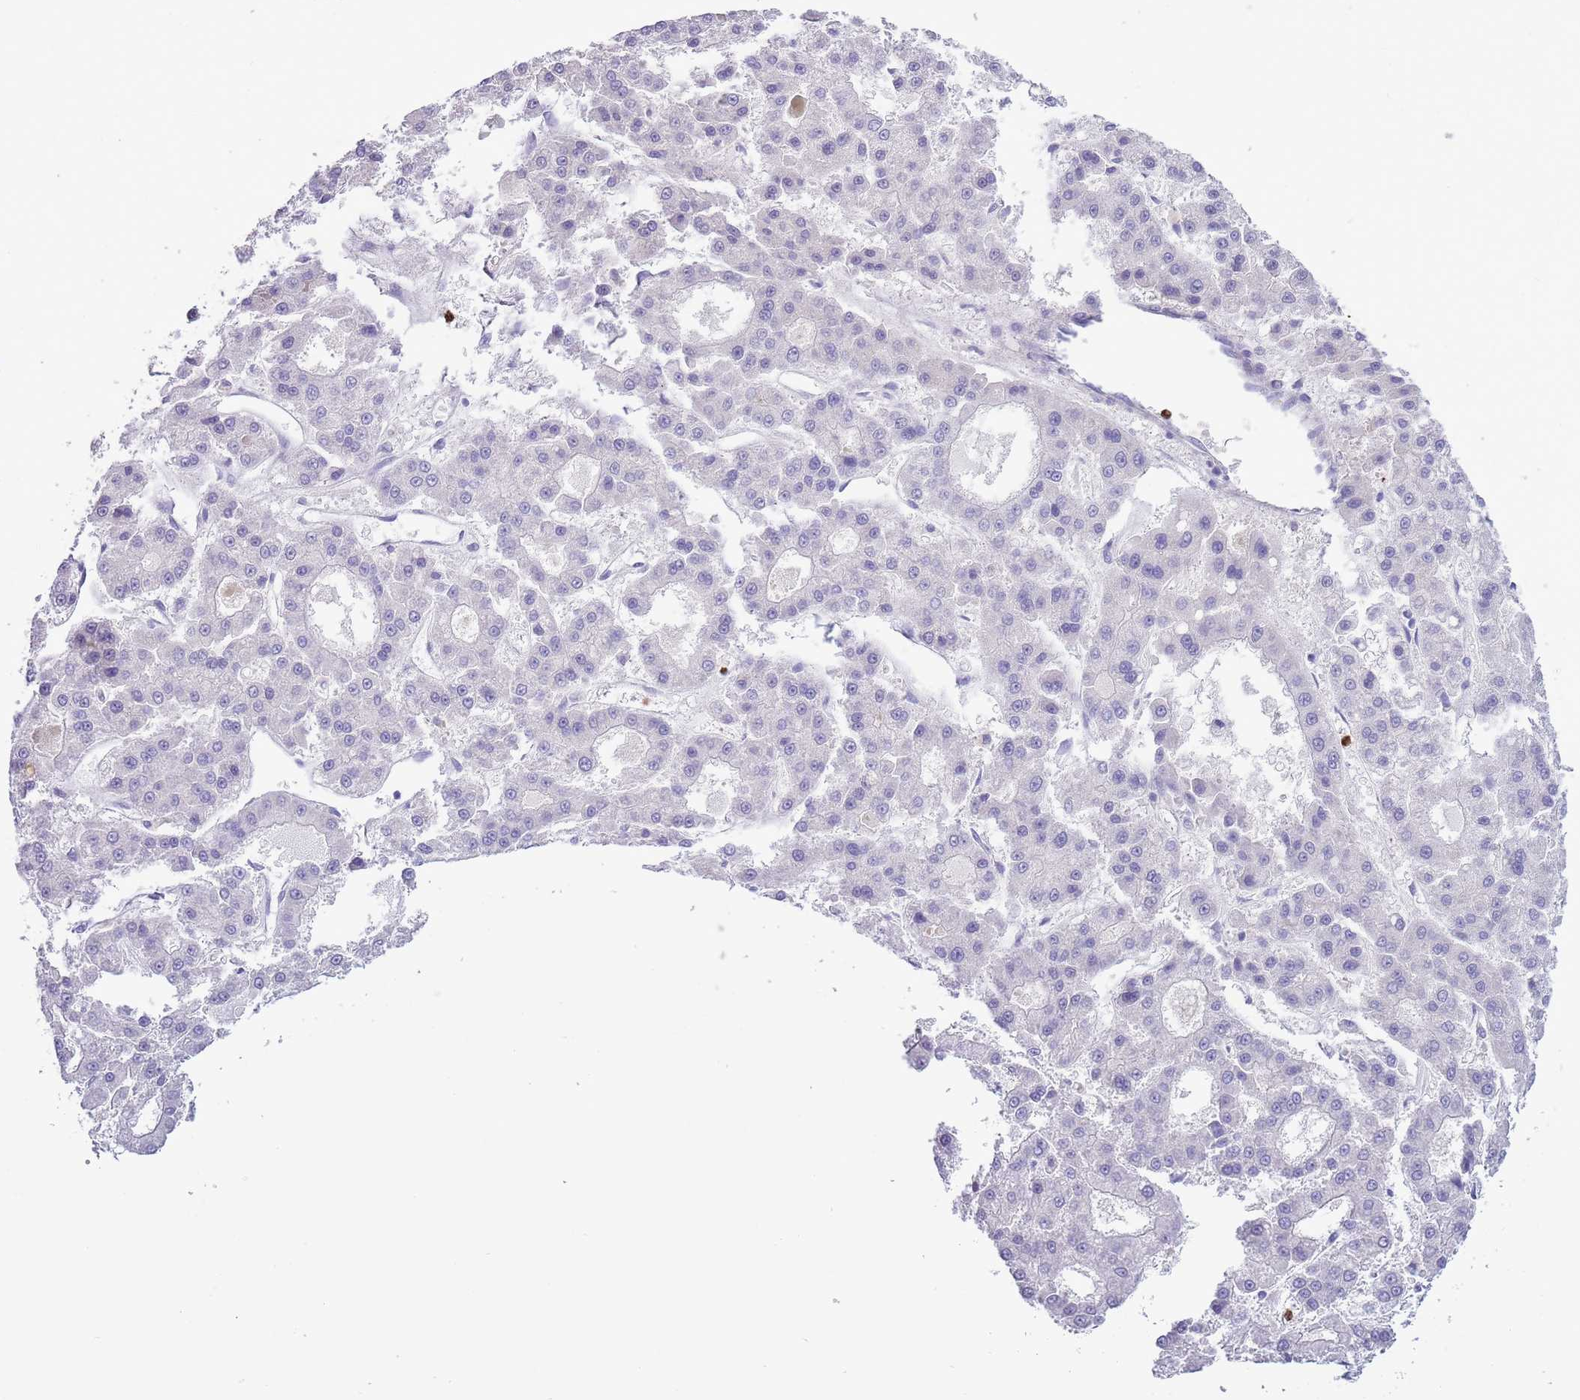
{"staining": {"intensity": "negative", "quantity": "none", "location": "none"}, "tissue": "liver cancer", "cell_type": "Tumor cells", "image_type": "cancer", "snomed": [{"axis": "morphology", "description": "Carcinoma, Hepatocellular, NOS"}, {"axis": "topography", "description": "Liver"}], "caption": "Immunohistochemical staining of liver cancer (hepatocellular carcinoma) shows no significant staining in tumor cells.", "gene": "OR6M1", "patient": {"sex": "male", "age": 70}}